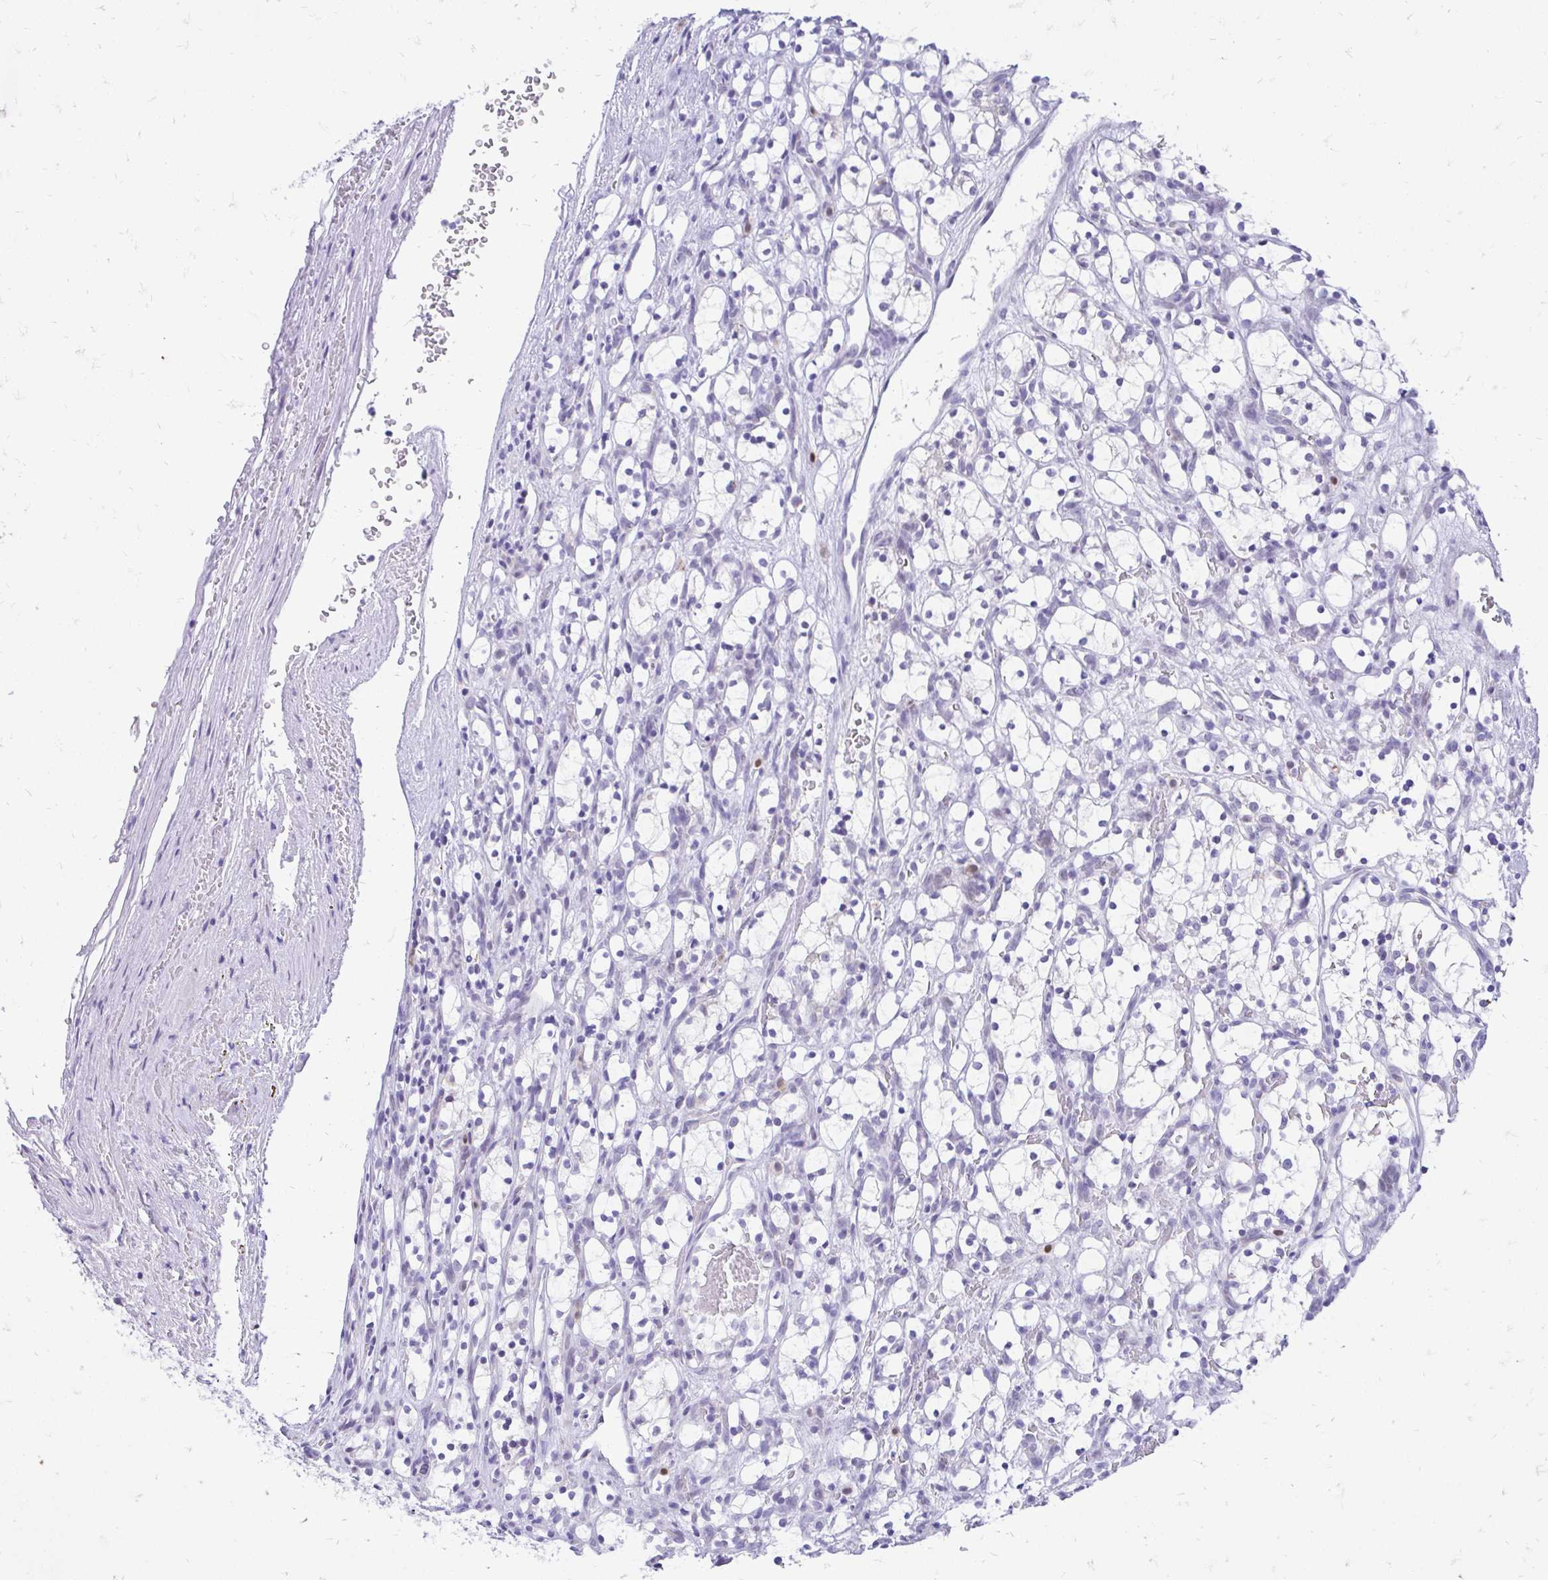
{"staining": {"intensity": "negative", "quantity": "none", "location": "none"}, "tissue": "renal cancer", "cell_type": "Tumor cells", "image_type": "cancer", "snomed": [{"axis": "morphology", "description": "Adenocarcinoma, NOS"}, {"axis": "topography", "description": "Kidney"}], "caption": "Protein analysis of renal adenocarcinoma exhibits no significant positivity in tumor cells.", "gene": "GLB1L2", "patient": {"sex": "female", "age": 69}}